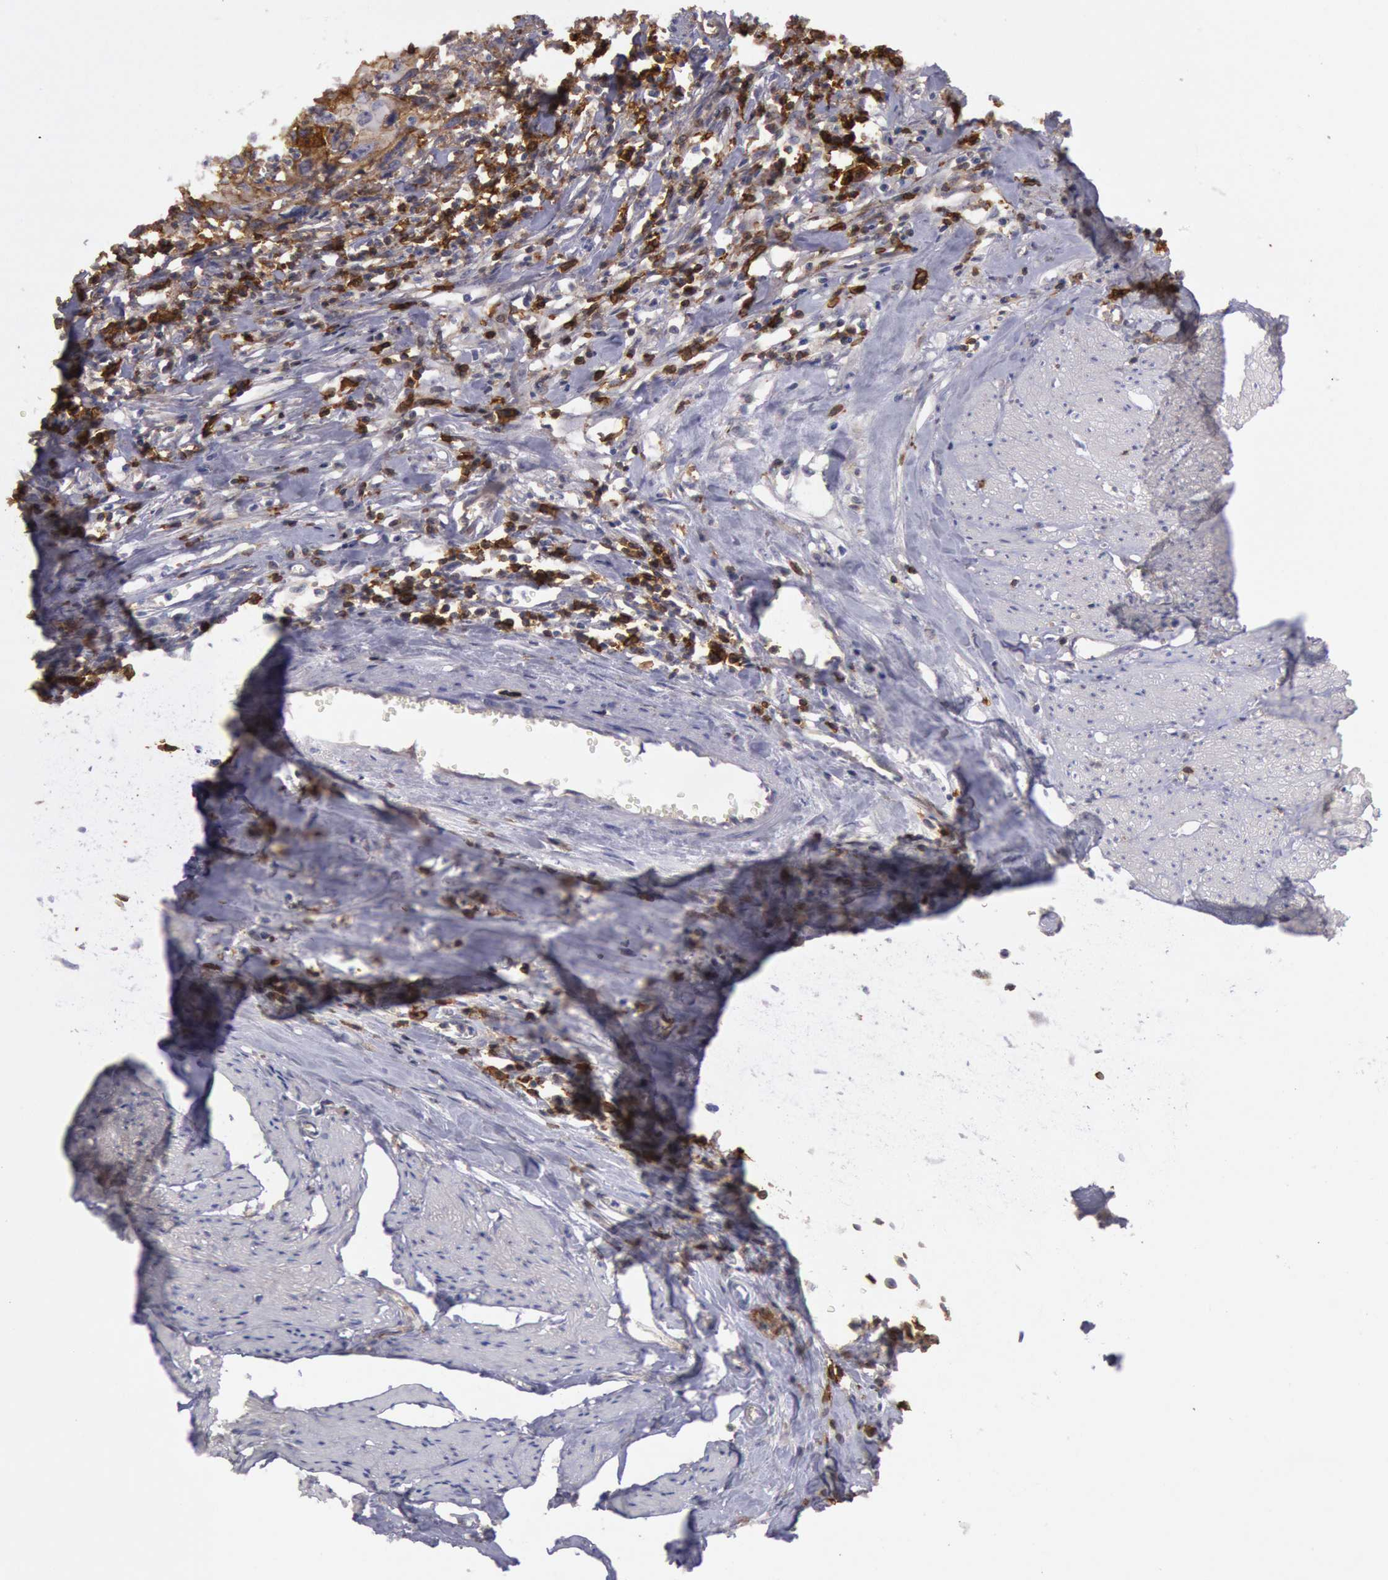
{"staining": {"intensity": "strong", "quantity": ">75%", "location": "cytoplasmic/membranous"}, "tissue": "urothelial cancer", "cell_type": "Tumor cells", "image_type": "cancer", "snomed": [{"axis": "morphology", "description": "Urothelial carcinoma, High grade"}, {"axis": "topography", "description": "Urinary bladder"}], "caption": "IHC micrograph of human urothelial cancer stained for a protein (brown), which demonstrates high levels of strong cytoplasmic/membranous positivity in about >75% of tumor cells.", "gene": "TRIB2", "patient": {"sex": "male", "age": 54}}